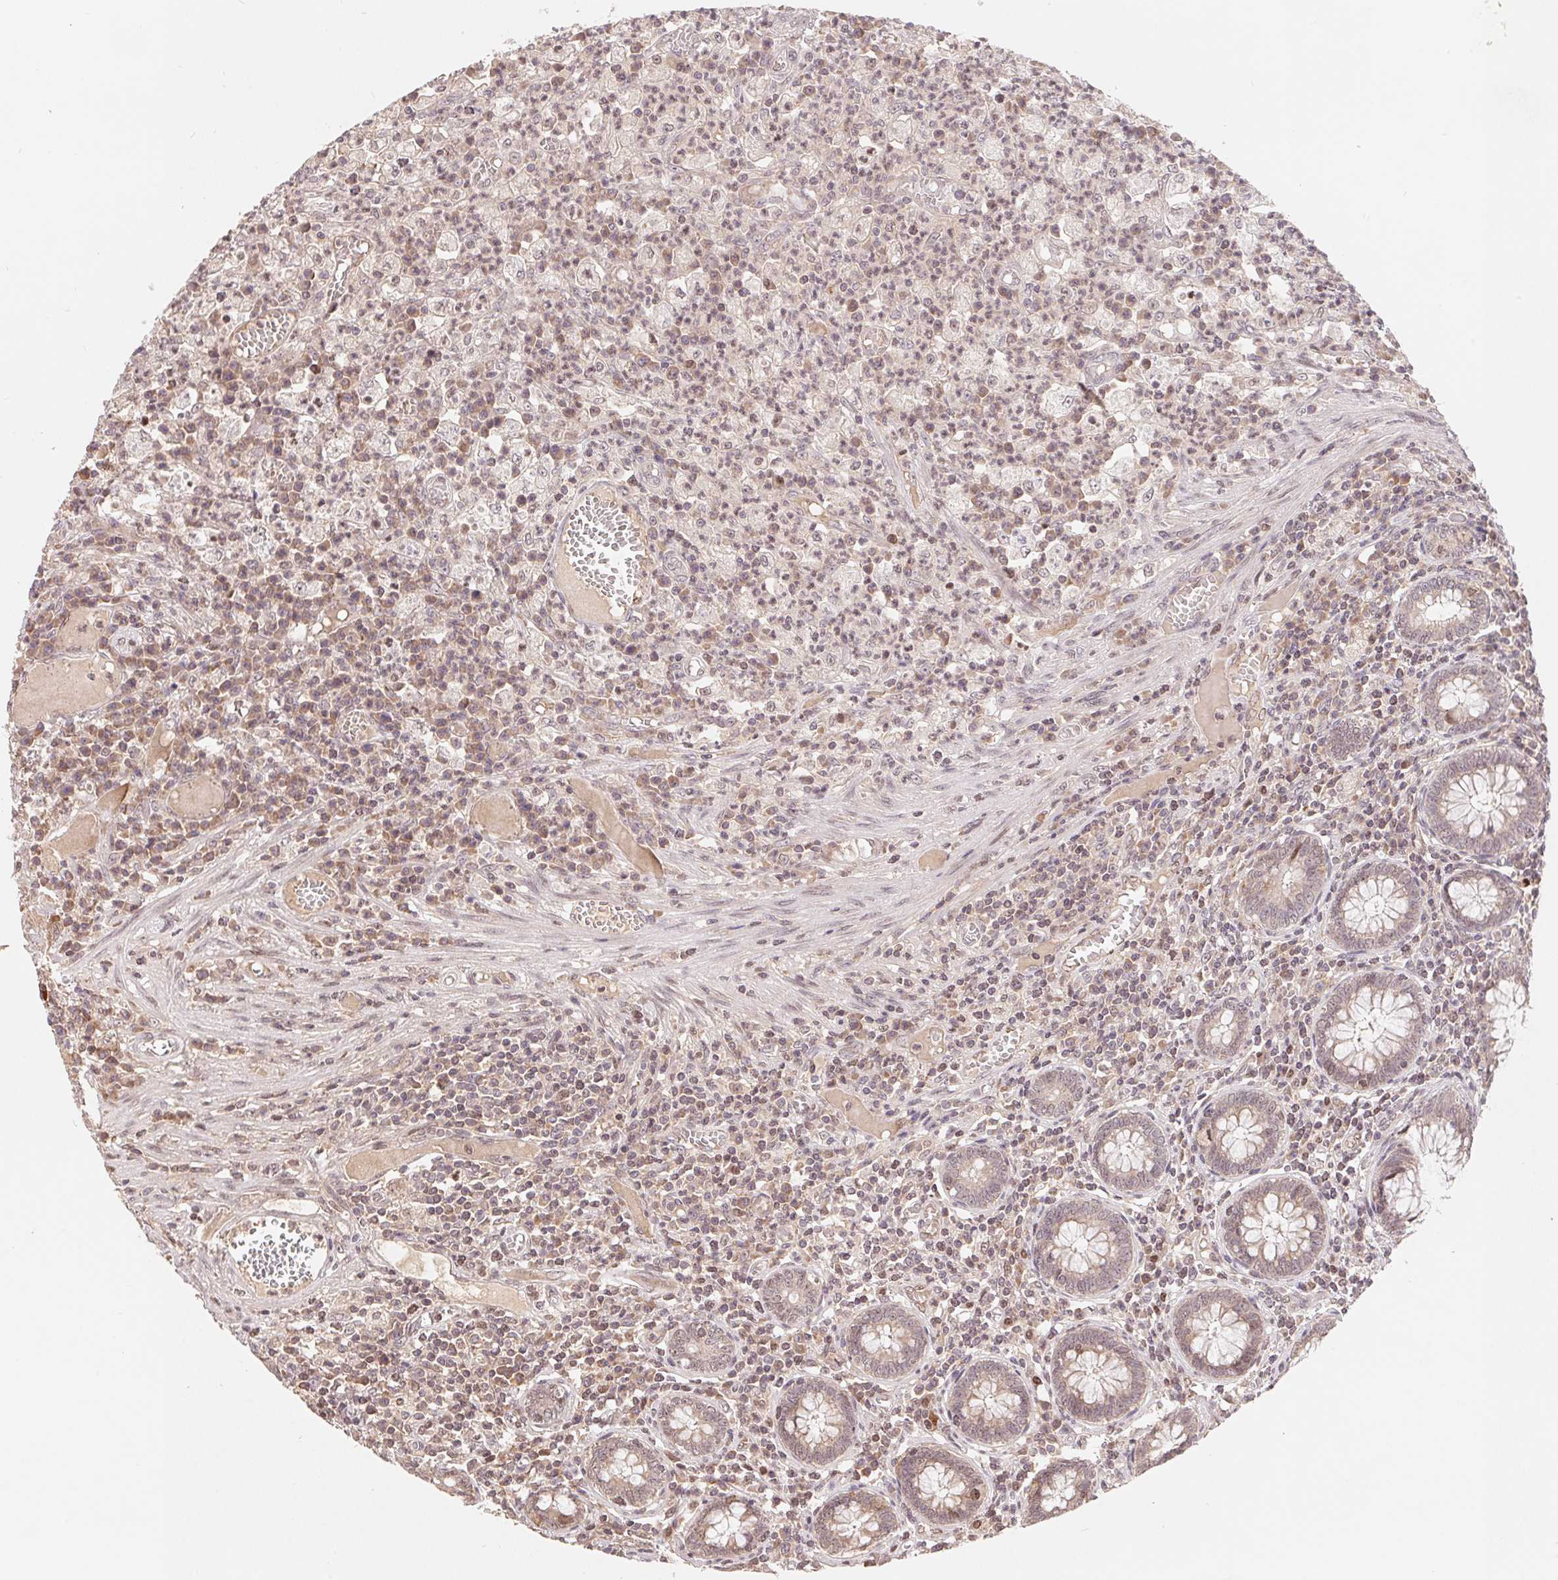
{"staining": {"intensity": "negative", "quantity": "none", "location": "none"}, "tissue": "colorectal cancer", "cell_type": "Tumor cells", "image_type": "cancer", "snomed": [{"axis": "morphology", "description": "Normal tissue, NOS"}, {"axis": "morphology", "description": "Adenocarcinoma, NOS"}, {"axis": "topography", "description": "Colon"}], "caption": "Tumor cells are negative for protein expression in human colorectal cancer.", "gene": "HMGN3", "patient": {"sex": "male", "age": 65}}